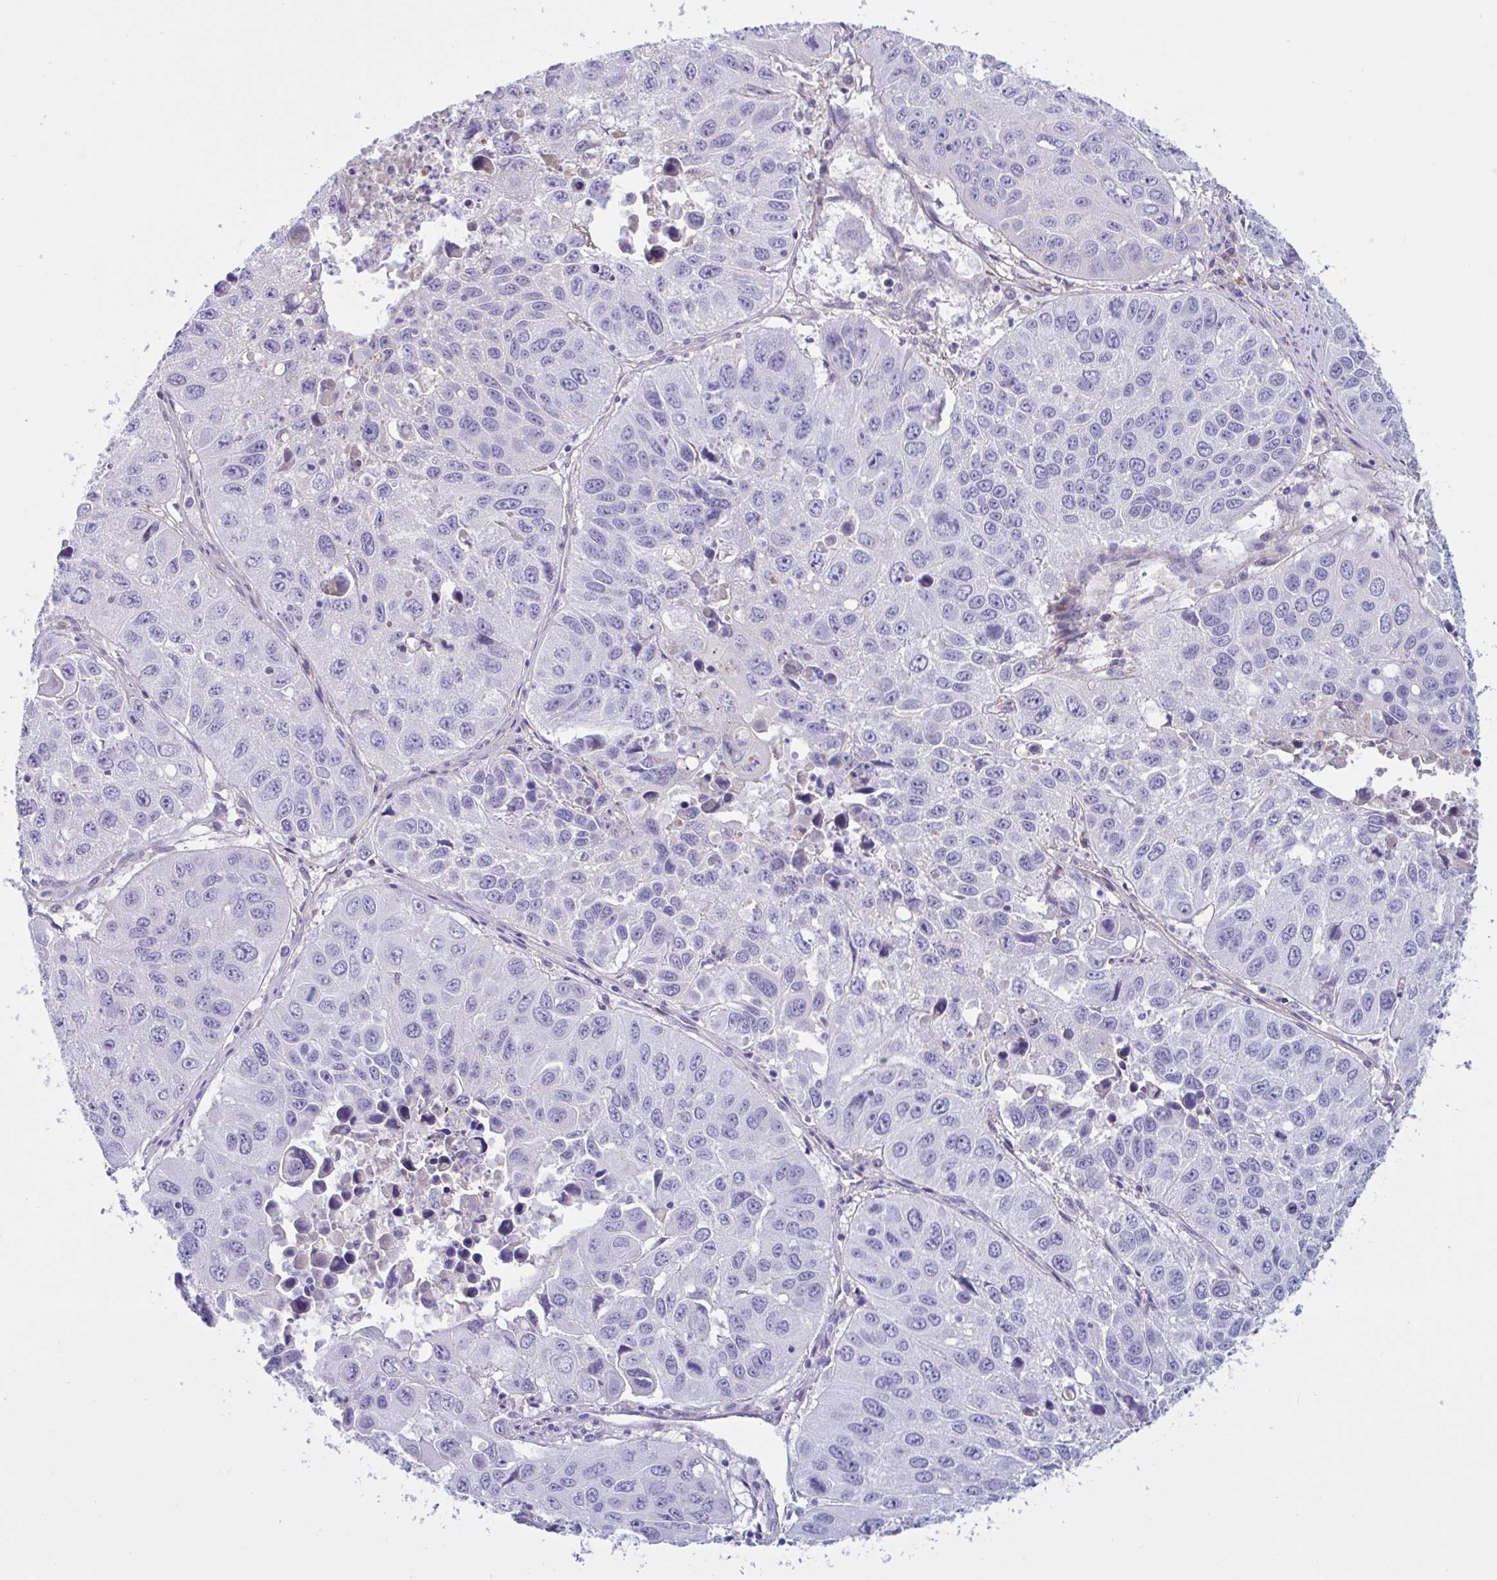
{"staining": {"intensity": "negative", "quantity": "none", "location": "none"}, "tissue": "lung cancer", "cell_type": "Tumor cells", "image_type": "cancer", "snomed": [{"axis": "morphology", "description": "Squamous cell carcinoma, NOS"}, {"axis": "topography", "description": "Lung"}], "caption": "Immunohistochemistry photomicrograph of human lung cancer stained for a protein (brown), which shows no positivity in tumor cells.", "gene": "MS4A14", "patient": {"sex": "female", "age": 61}}